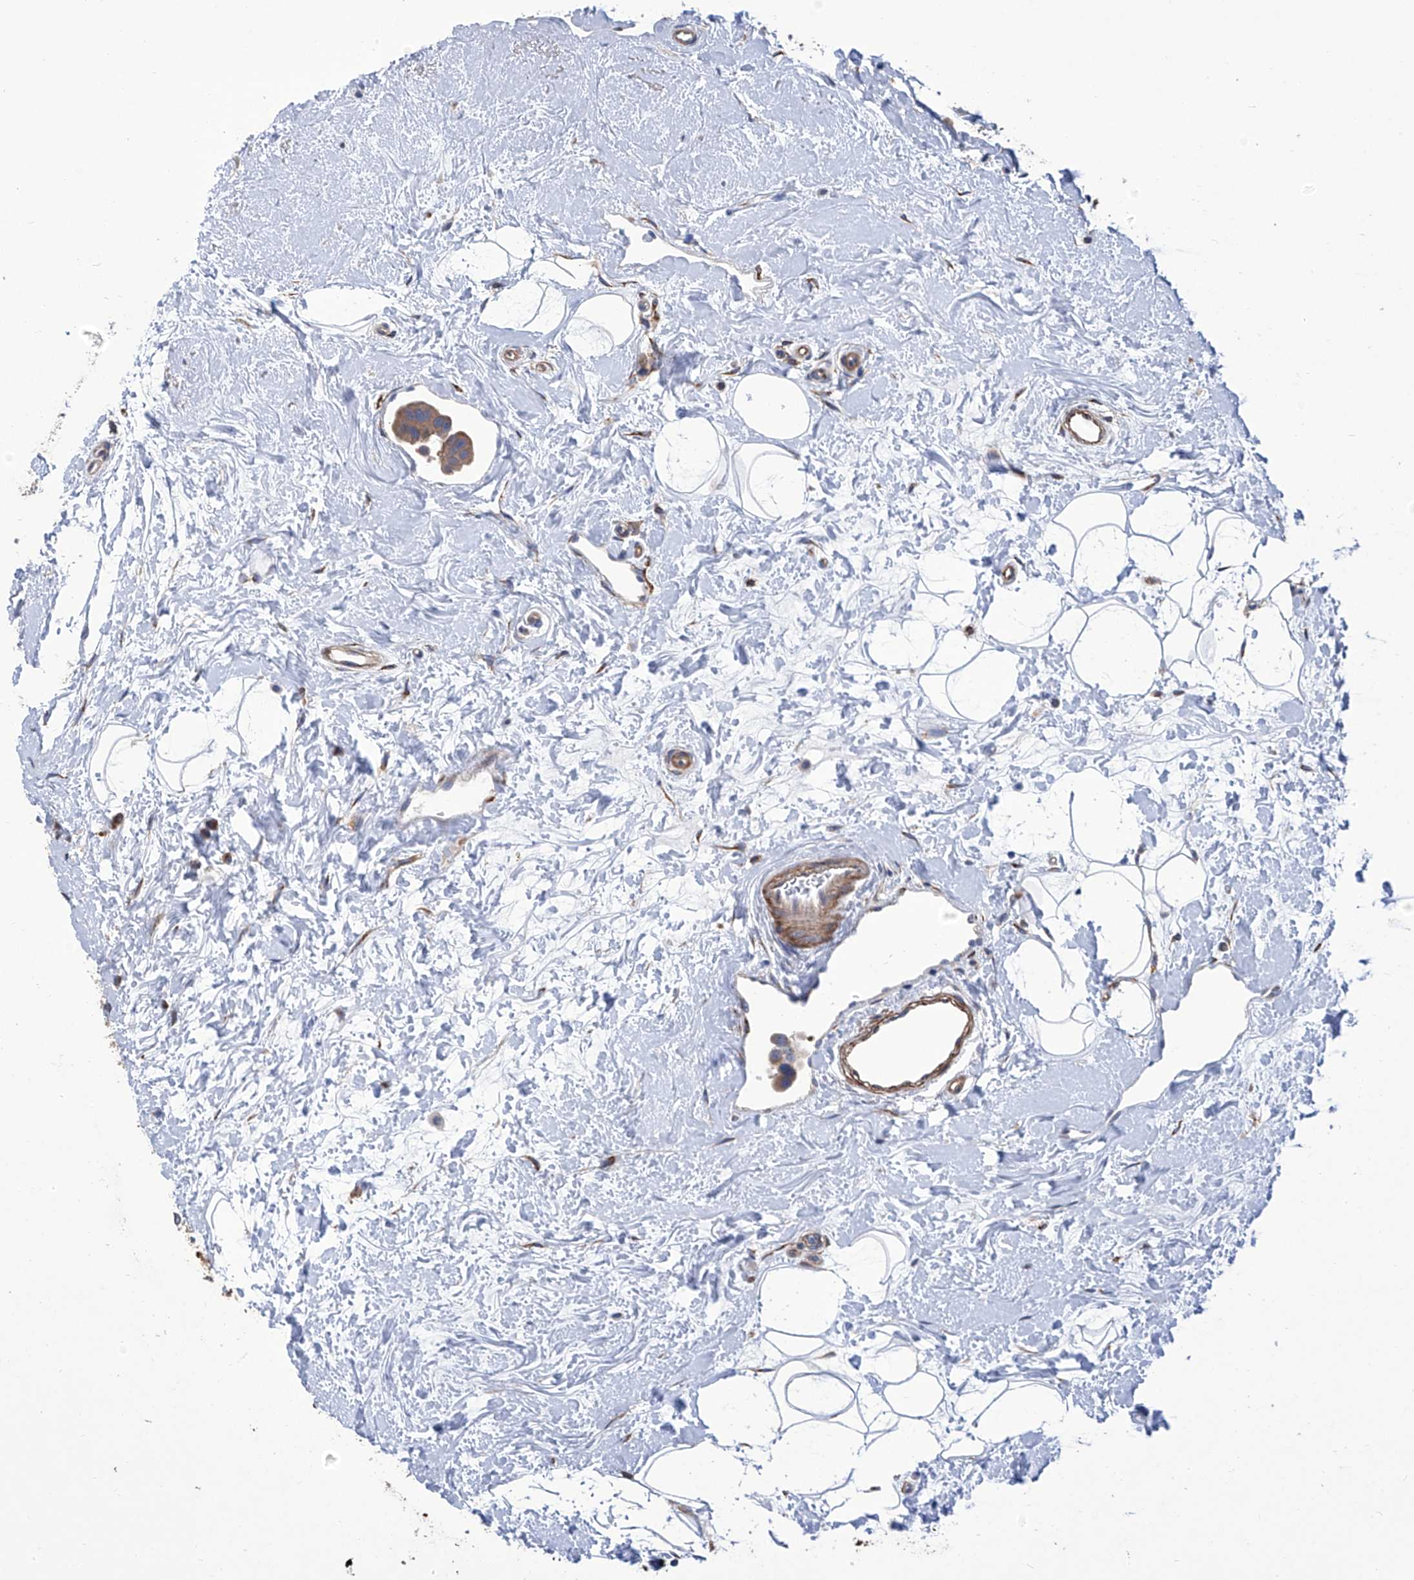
{"staining": {"intensity": "moderate", "quantity": ">75%", "location": "cytoplasmic/membranous"}, "tissue": "breast cancer", "cell_type": "Tumor cells", "image_type": "cancer", "snomed": [{"axis": "morphology", "description": "Normal tissue, NOS"}, {"axis": "morphology", "description": "Duct carcinoma"}, {"axis": "topography", "description": "Breast"}], "caption": "Breast cancer stained with DAB (3,3'-diaminobenzidine) immunohistochemistry reveals medium levels of moderate cytoplasmic/membranous expression in about >75% of tumor cells.", "gene": "SMS", "patient": {"sex": "female", "age": 39}}